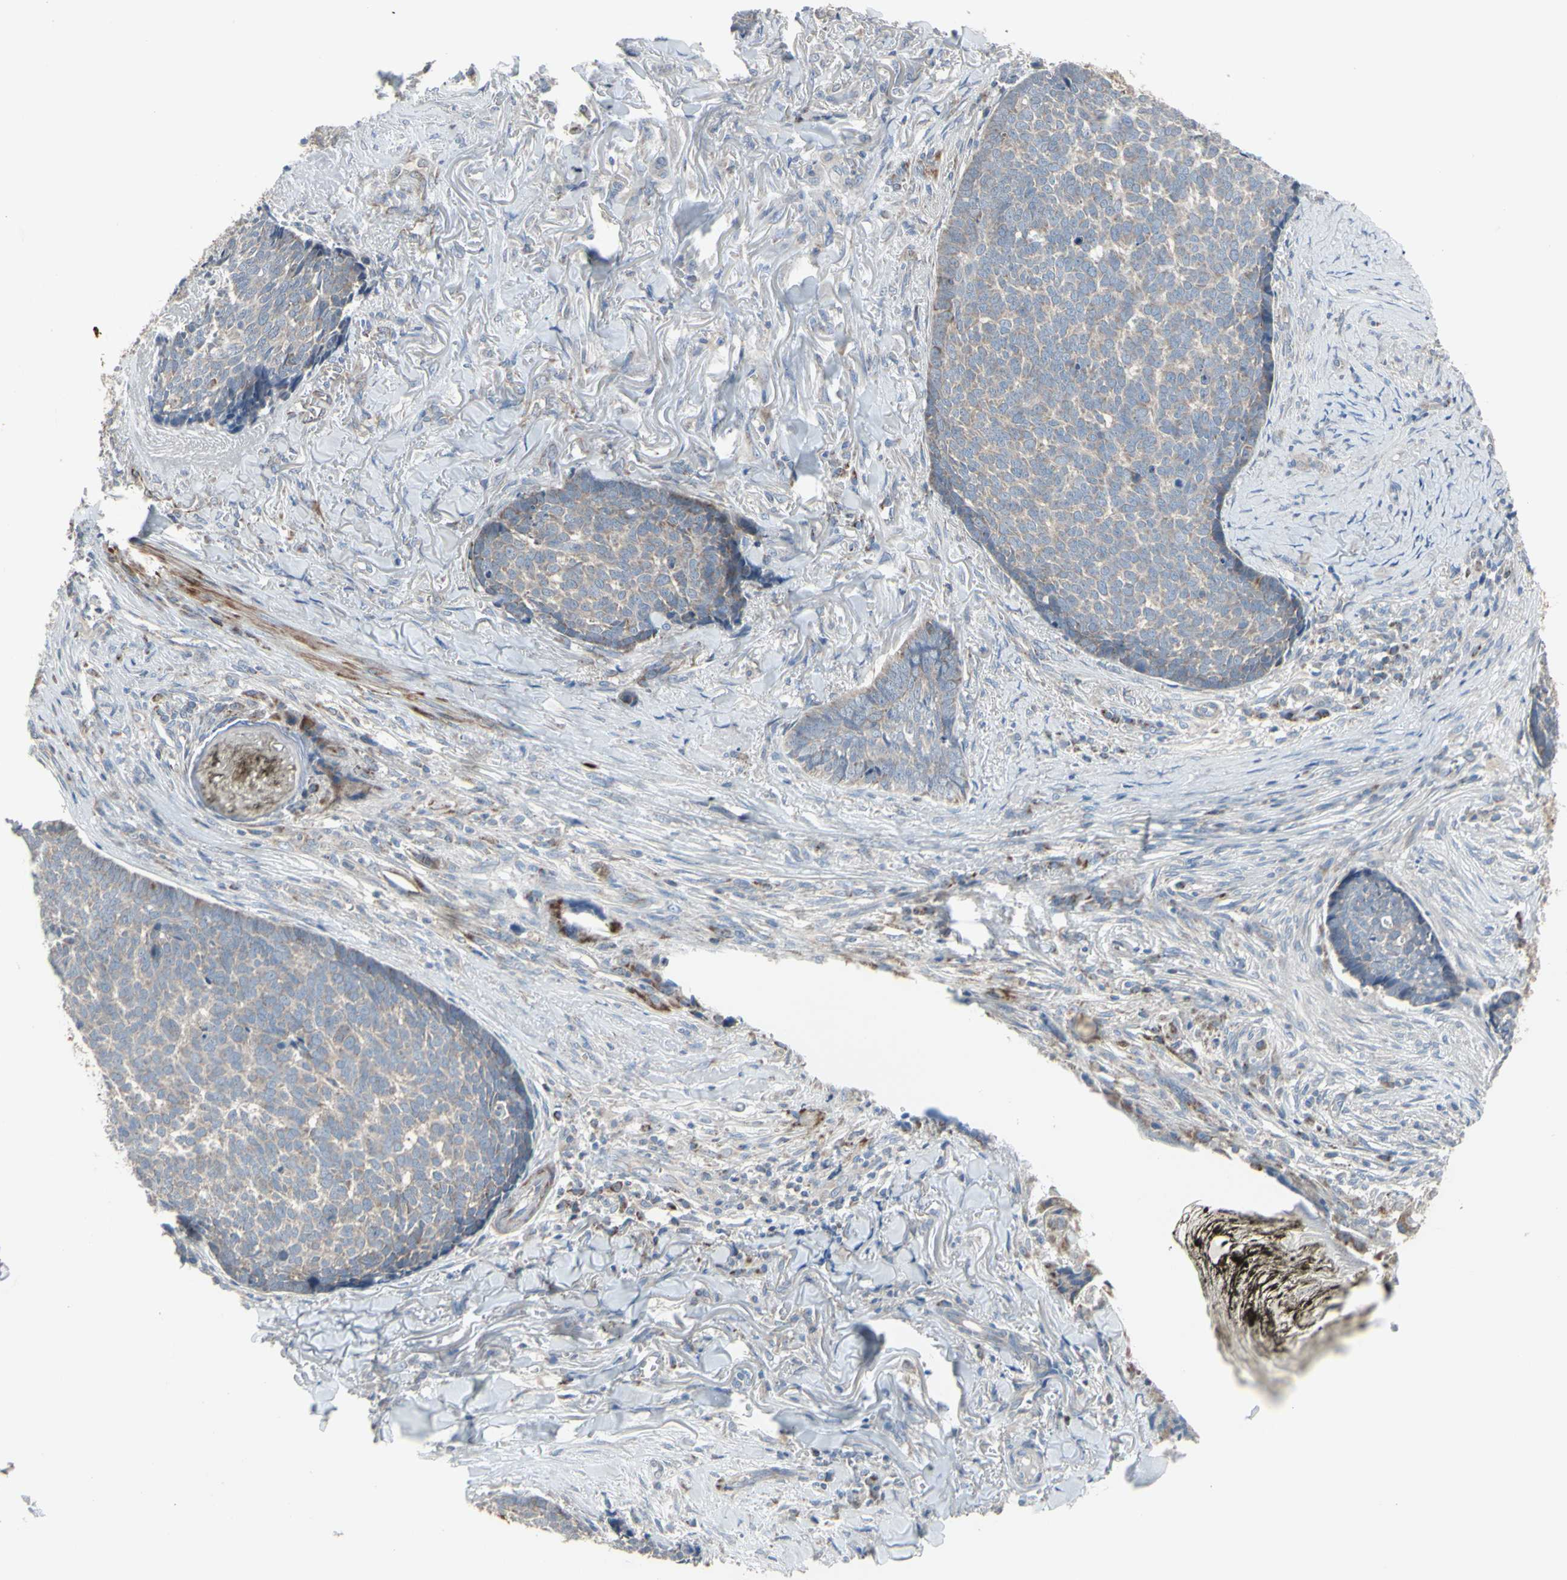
{"staining": {"intensity": "weak", "quantity": "25%-75%", "location": "cytoplasmic/membranous"}, "tissue": "skin cancer", "cell_type": "Tumor cells", "image_type": "cancer", "snomed": [{"axis": "morphology", "description": "Basal cell carcinoma"}, {"axis": "topography", "description": "Skin"}], "caption": "Immunohistochemistry (IHC) micrograph of neoplastic tissue: skin cancer stained using immunohistochemistry reveals low levels of weak protein expression localized specifically in the cytoplasmic/membranous of tumor cells, appearing as a cytoplasmic/membranous brown color.", "gene": "FAM171B", "patient": {"sex": "male", "age": 84}}